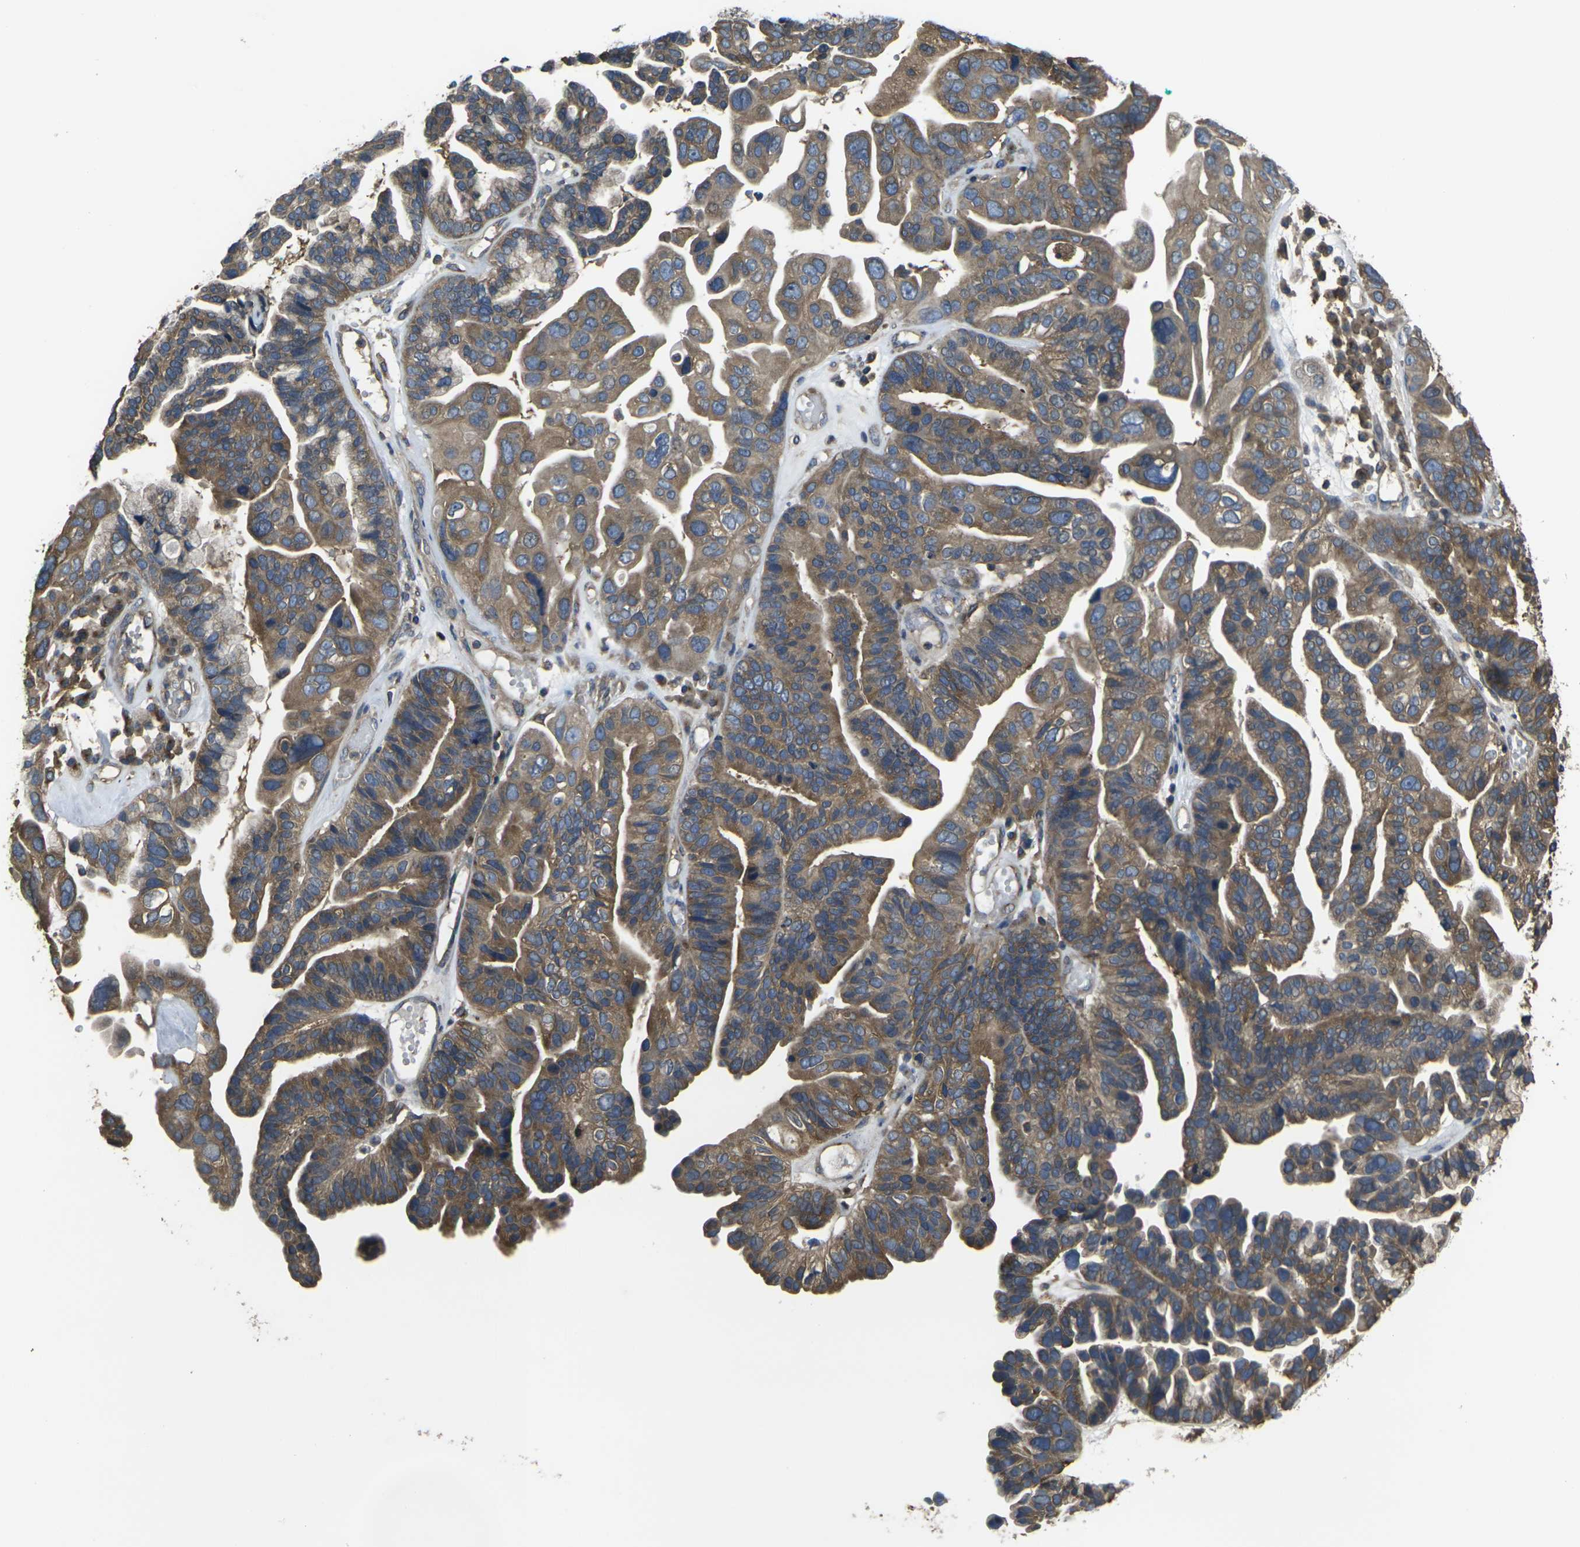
{"staining": {"intensity": "moderate", "quantity": ">75%", "location": "cytoplasmic/membranous"}, "tissue": "ovarian cancer", "cell_type": "Tumor cells", "image_type": "cancer", "snomed": [{"axis": "morphology", "description": "Cystadenocarcinoma, serous, NOS"}, {"axis": "topography", "description": "Ovary"}], "caption": "Protein expression analysis of ovarian serous cystadenocarcinoma displays moderate cytoplasmic/membranous positivity in approximately >75% of tumor cells. (DAB IHC with brightfield microscopy, high magnification).", "gene": "PRKACB", "patient": {"sex": "female", "age": 56}}